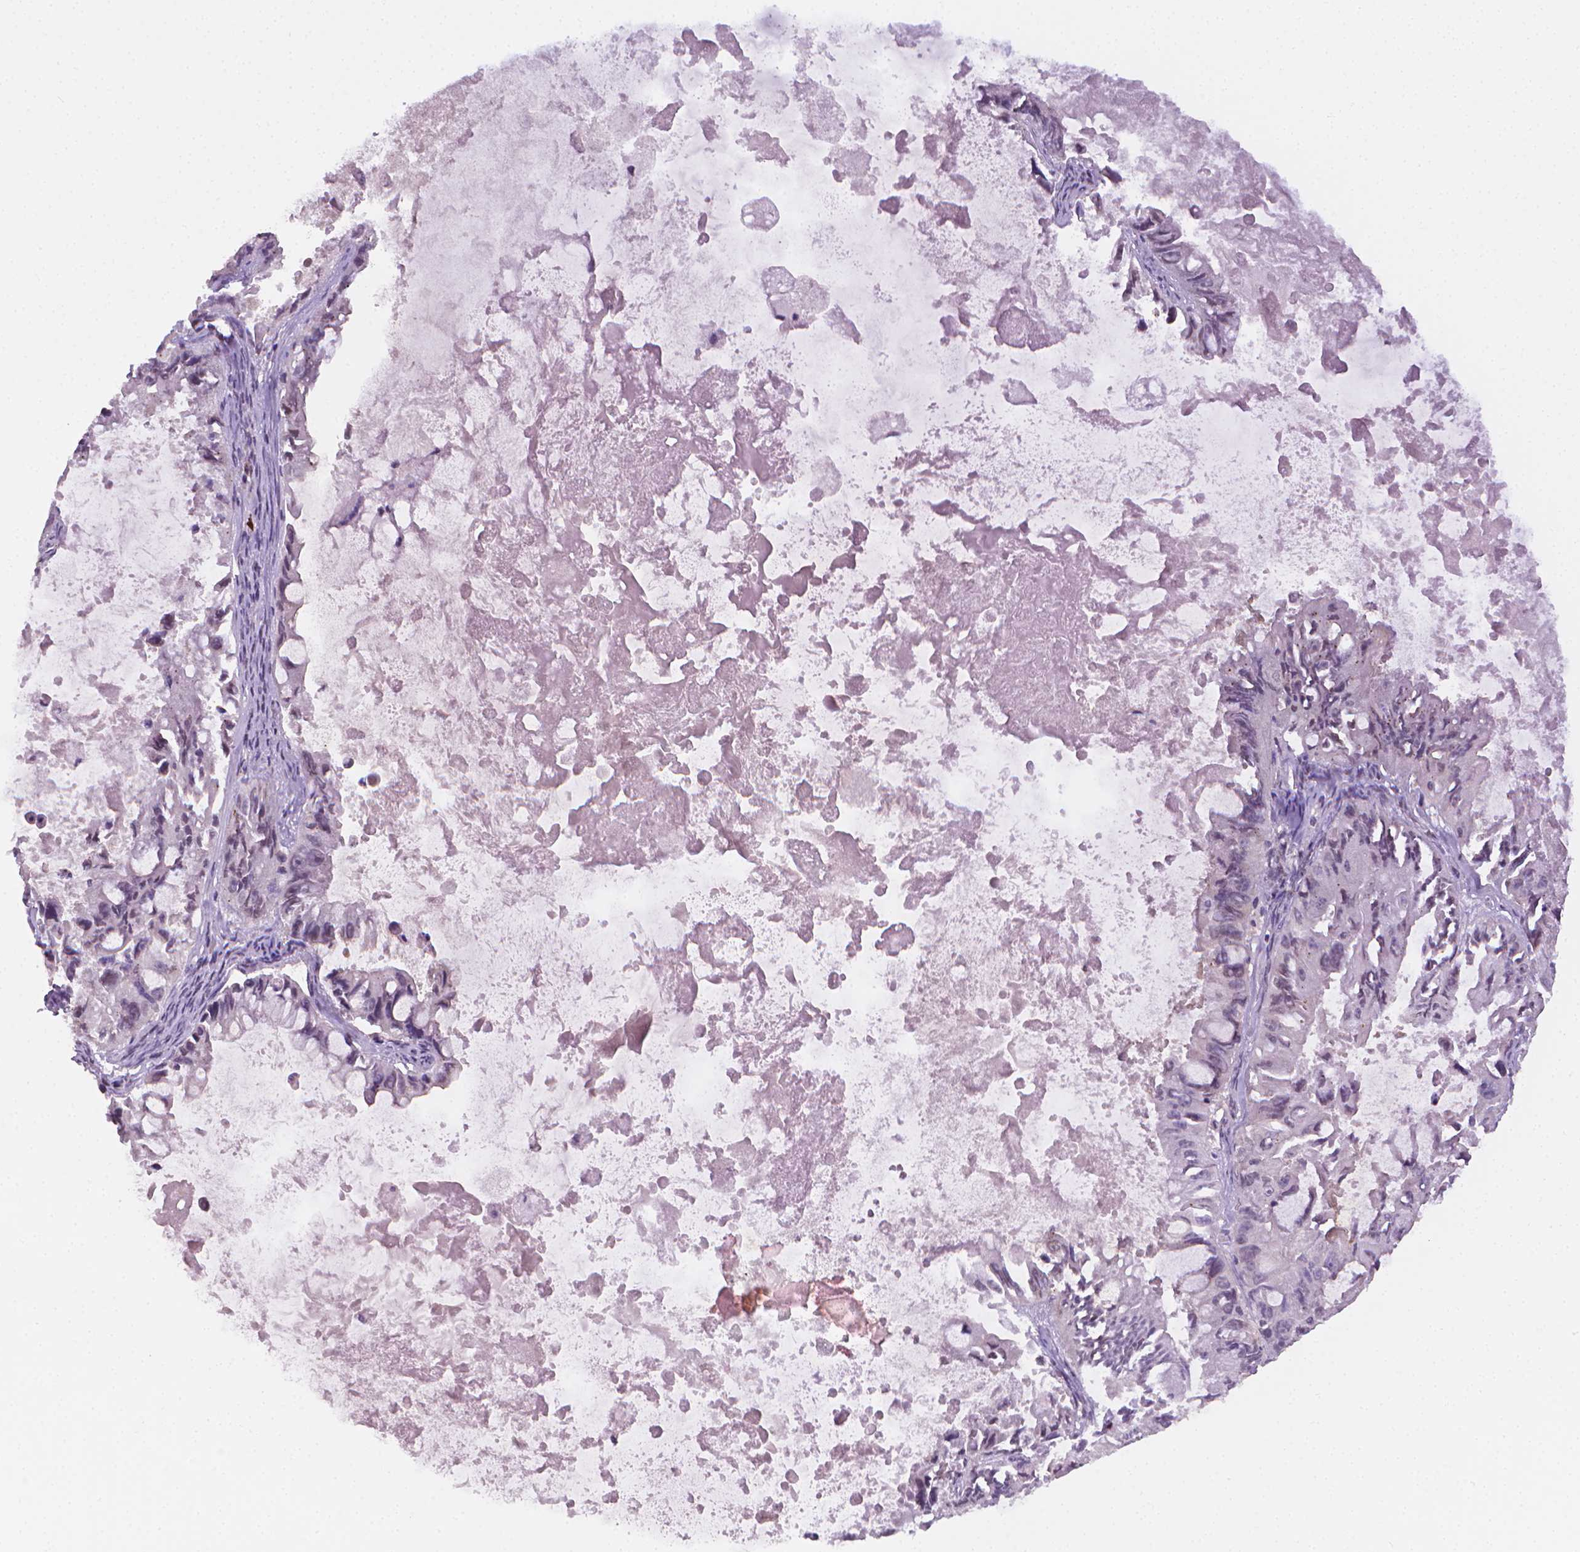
{"staining": {"intensity": "negative", "quantity": "none", "location": "none"}, "tissue": "ovarian cancer", "cell_type": "Tumor cells", "image_type": "cancer", "snomed": [{"axis": "morphology", "description": "Cystadenocarcinoma, mucinous, NOS"}, {"axis": "topography", "description": "Ovary"}], "caption": "Tumor cells show no significant protein staining in ovarian cancer.", "gene": "NCAN", "patient": {"sex": "female", "age": 61}}